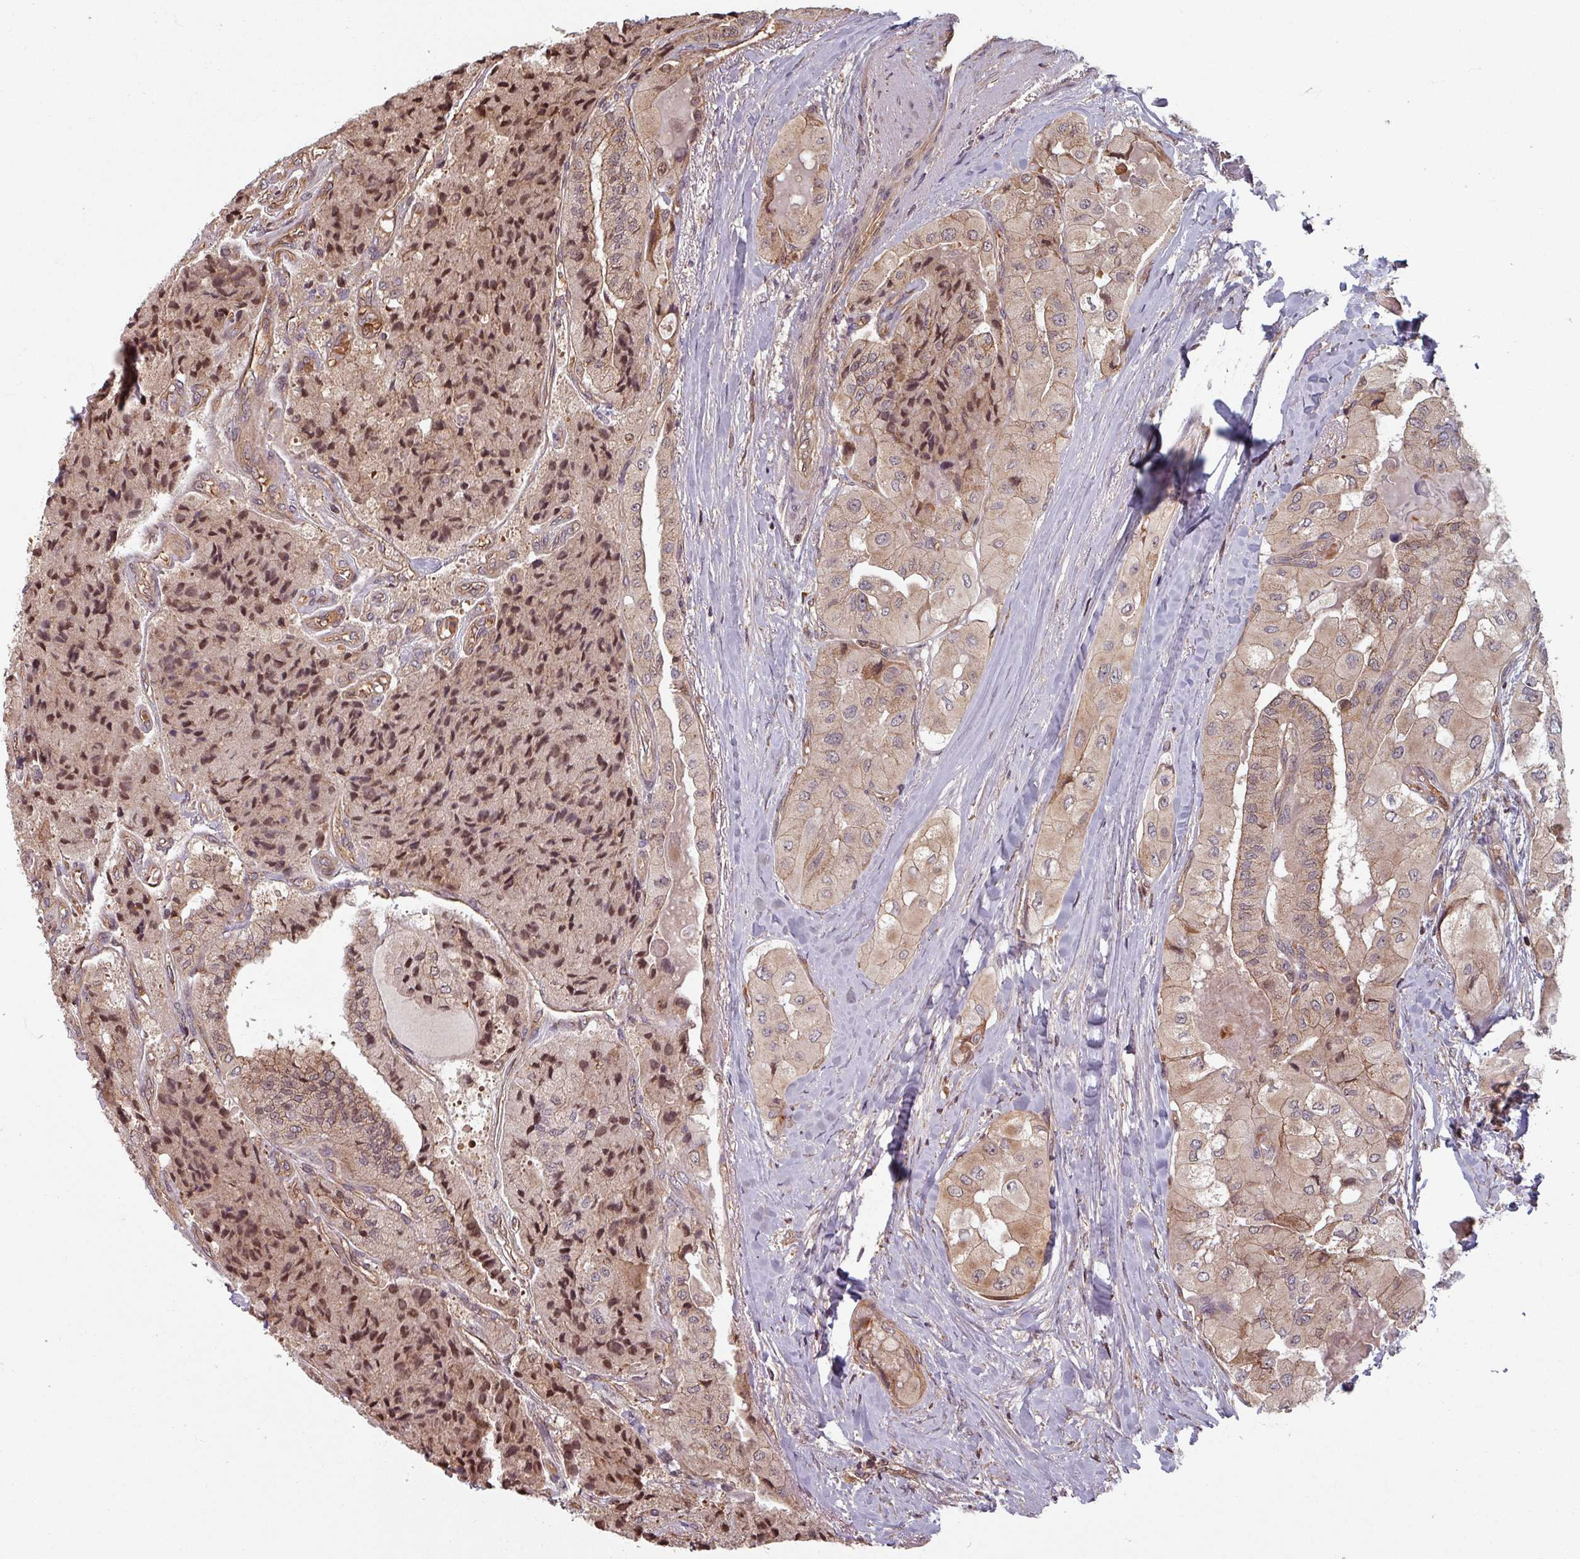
{"staining": {"intensity": "moderate", "quantity": ">75%", "location": "nuclear"}, "tissue": "thyroid cancer", "cell_type": "Tumor cells", "image_type": "cancer", "snomed": [{"axis": "morphology", "description": "Normal tissue, NOS"}, {"axis": "morphology", "description": "Papillary adenocarcinoma, NOS"}, {"axis": "topography", "description": "Thyroid gland"}], "caption": "A high-resolution image shows immunohistochemistry (IHC) staining of thyroid papillary adenocarcinoma, which displays moderate nuclear positivity in approximately >75% of tumor cells. The staining is performed using DAB brown chromogen to label protein expression. The nuclei are counter-stained blue using hematoxylin.", "gene": "EID1", "patient": {"sex": "female", "age": 59}}